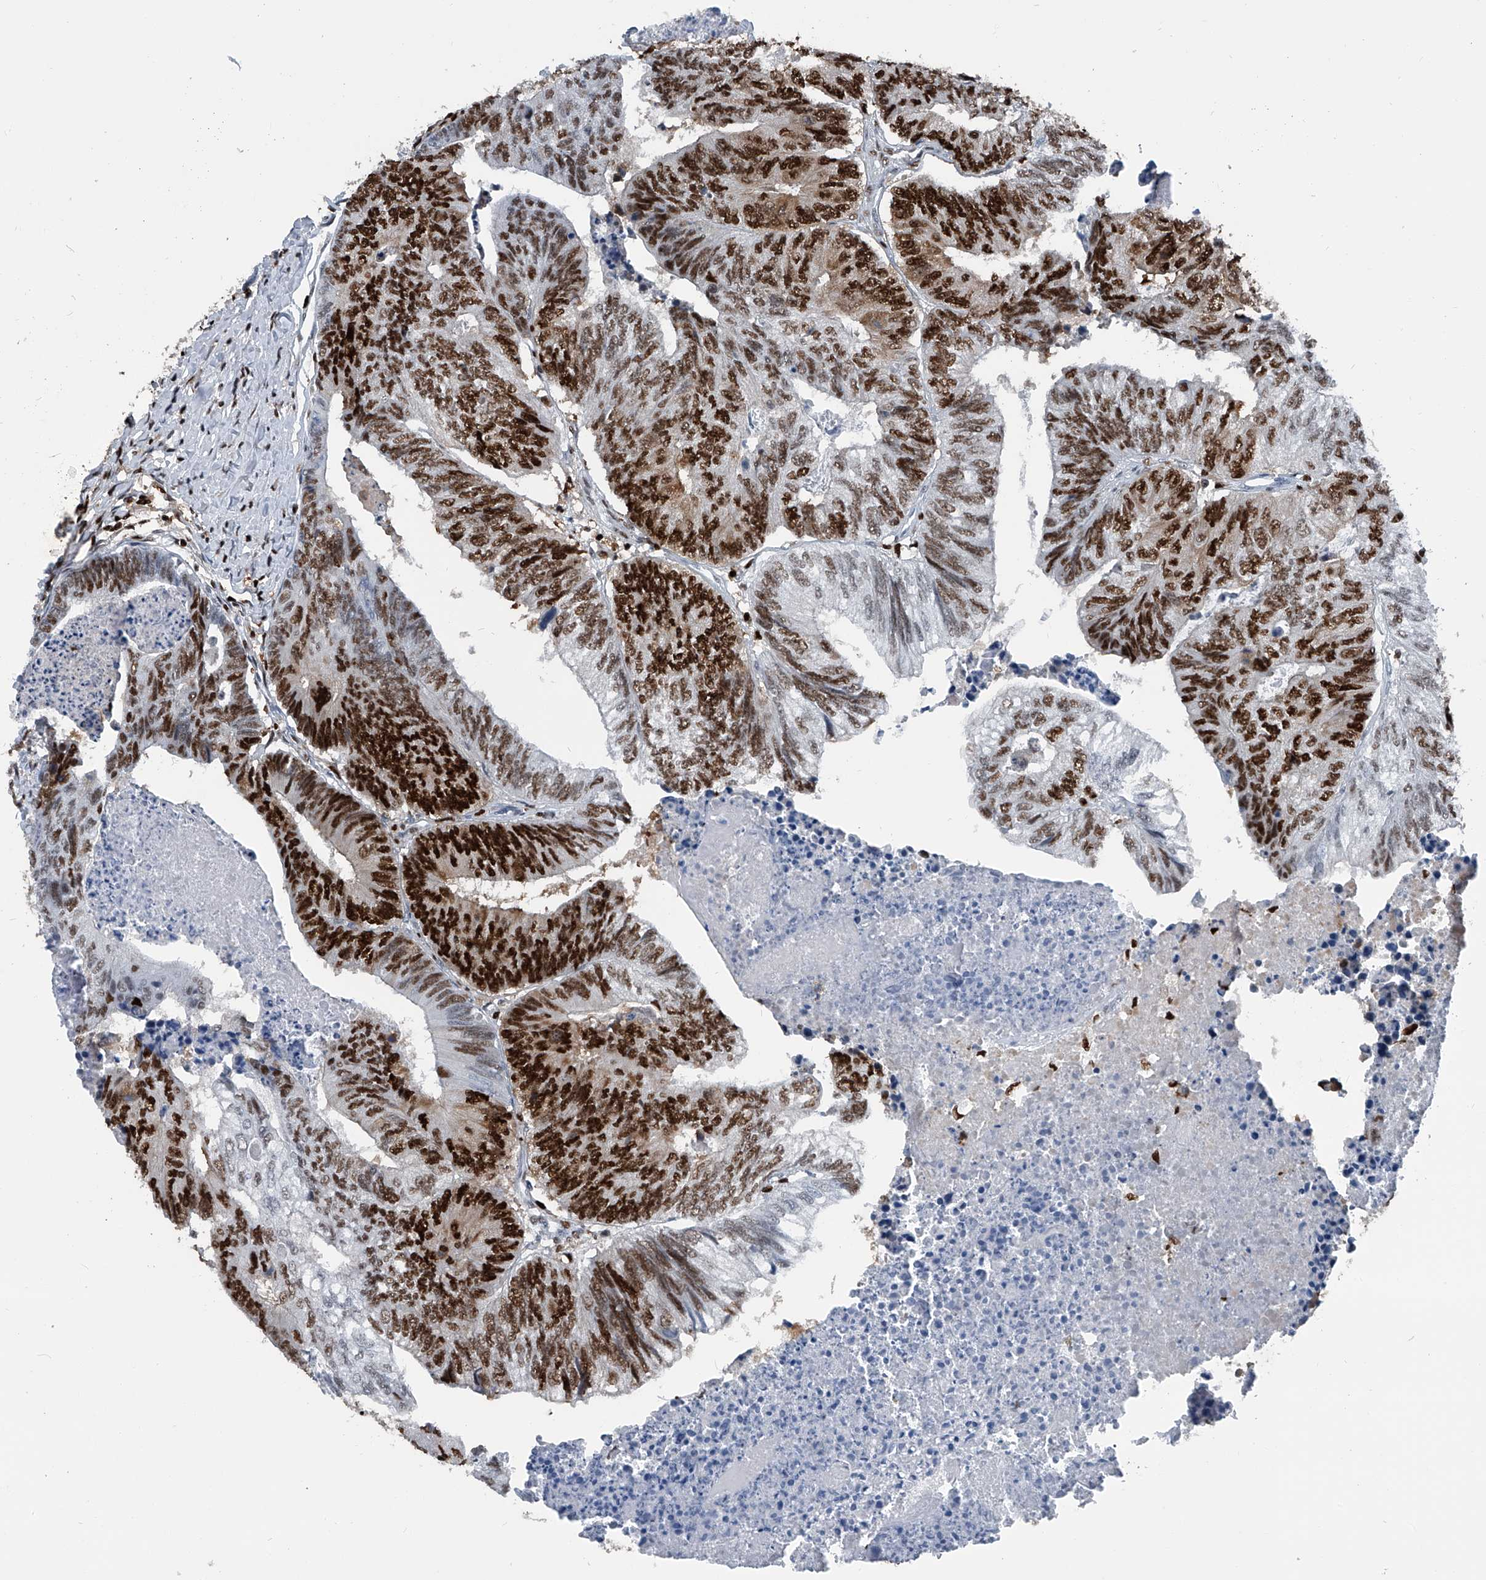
{"staining": {"intensity": "strong", "quantity": "25%-75%", "location": "nuclear"}, "tissue": "colorectal cancer", "cell_type": "Tumor cells", "image_type": "cancer", "snomed": [{"axis": "morphology", "description": "Adenocarcinoma, NOS"}, {"axis": "topography", "description": "Colon"}], "caption": "Immunohistochemistry (DAB (3,3'-diaminobenzidine)) staining of human colorectal adenocarcinoma displays strong nuclear protein staining in about 25%-75% of tumor cells.", "gene": "FKBP5", "patient": {"sex": "female", "age": 67}}